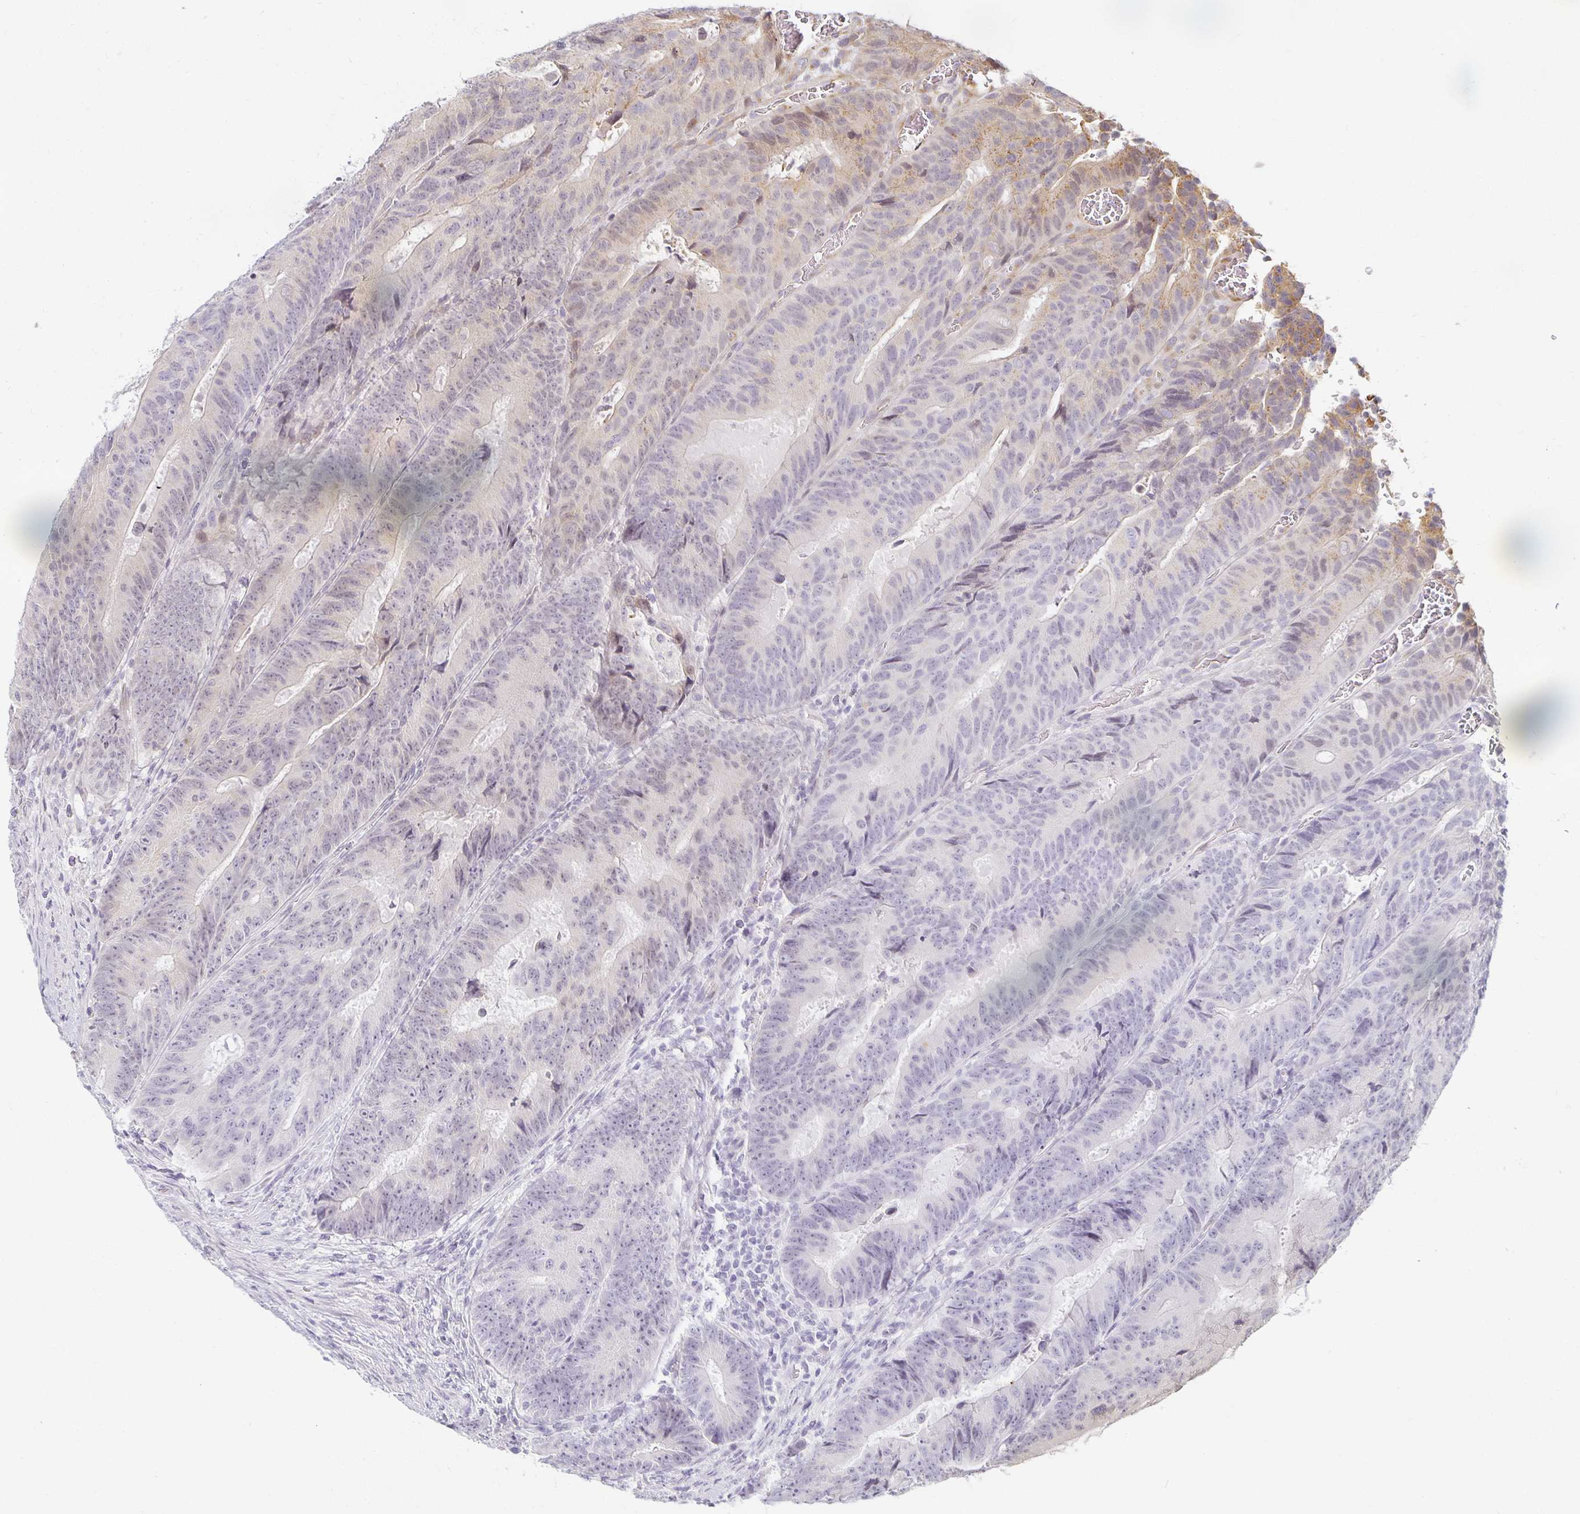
{"staining": {"intensity": "weak", "quantity": "<25%", "location": "cytoplasmic/membranous"}, "tissue": "colorectal cancer", "cell_type": "Tumor cells", "image_type": "cancer", "snomed": [{"axis": "morphology", "description": "Adenocarcinoma, NOS"}, {"axis": "topography", "description": "Colon"}], "caption": "Immunohistochemistry photomicrograph of neoplastic tissue: adenocarcinoma (colorectal) stained with DAB (3,3'-diaminobenzidine) shows no significant protein staining in tumor cells.", "gene": "EHF", "patient": {"sex": "female", "age": 48}}